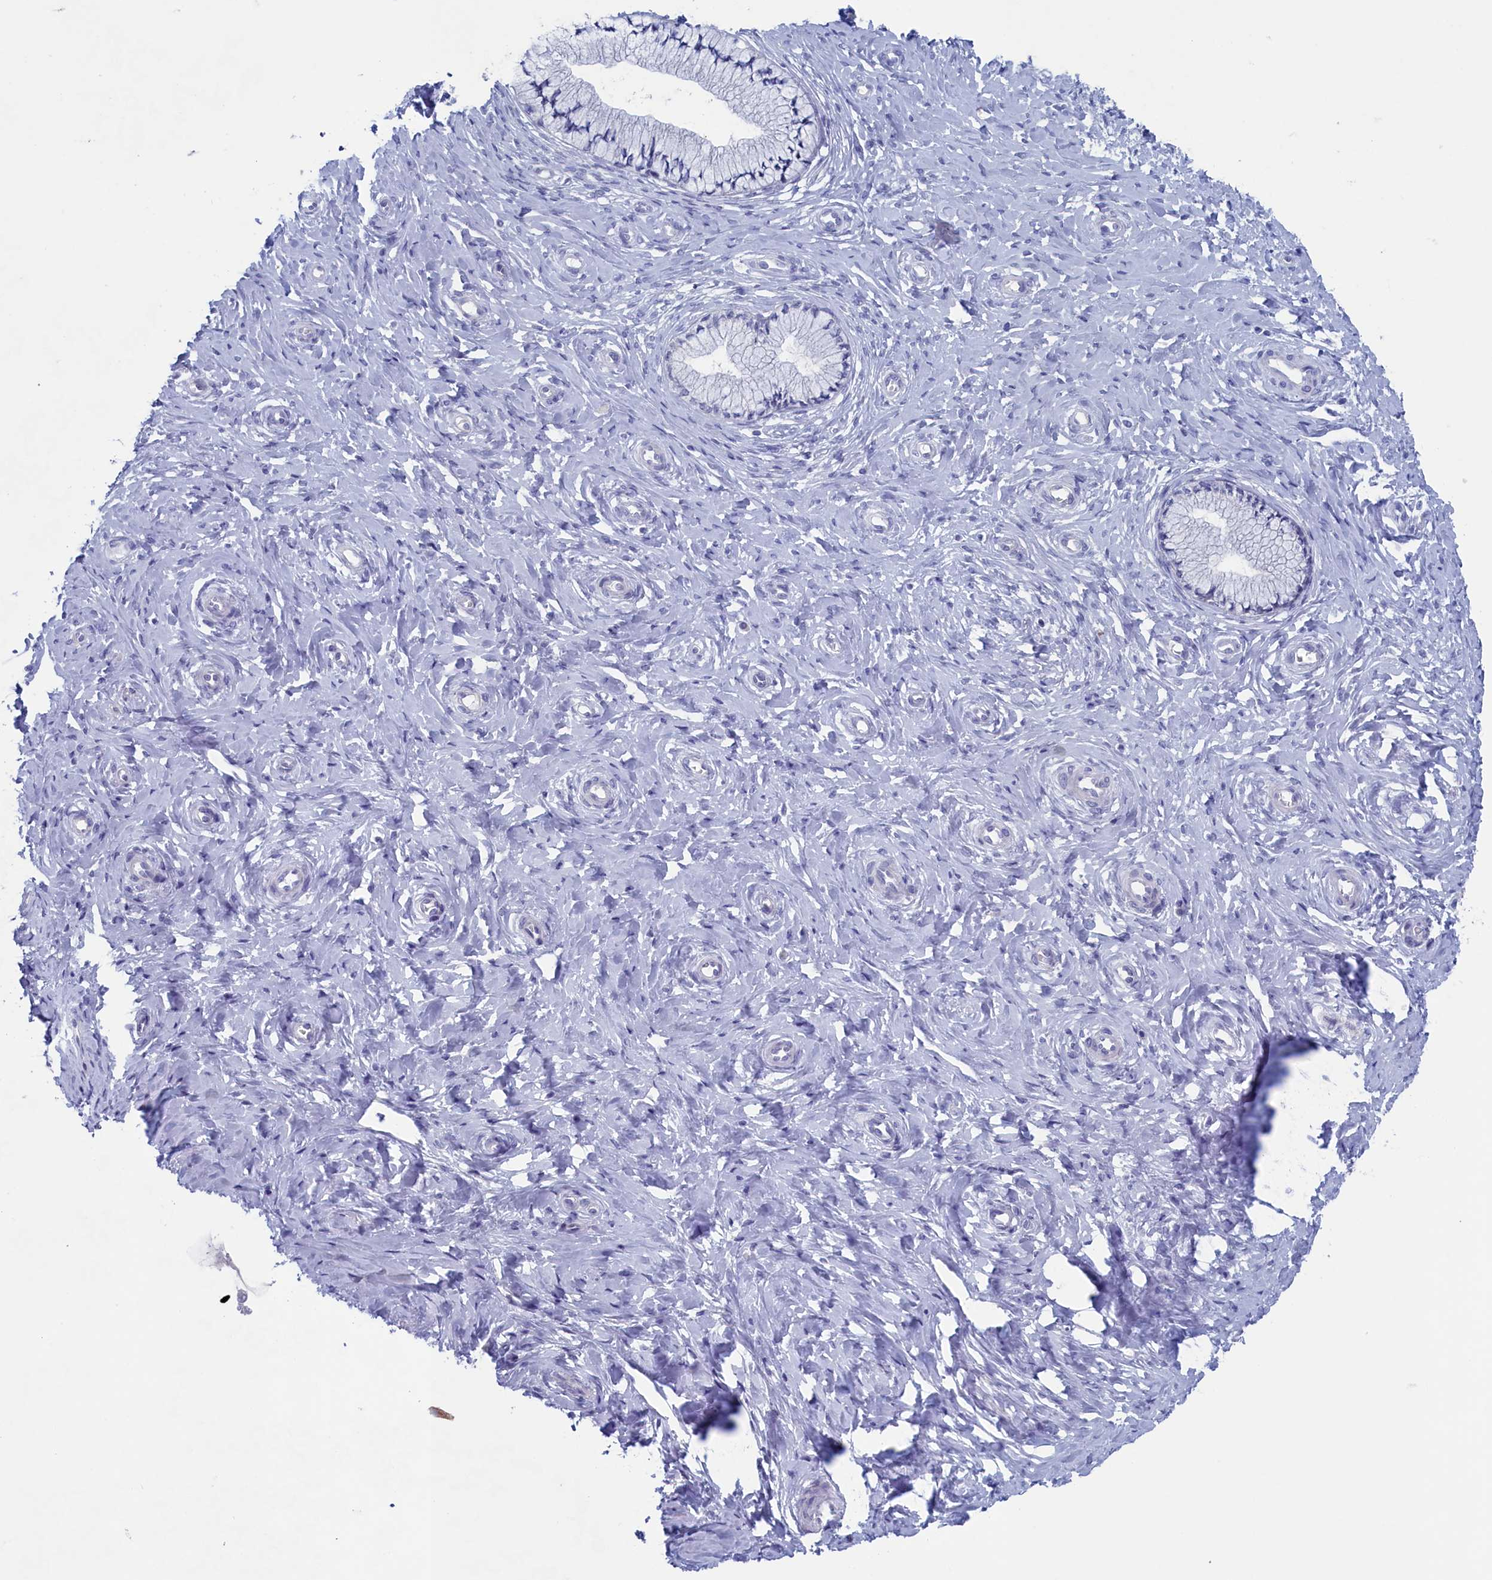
{"staining": {"intensity": "negative", "quantity": "none", "location": "none"}, "tissue": "cervix", "cell_type": "Glandular cells", "image_type": "normal", "snomed": [{"axis": "morphology", "description": "Normal tissue, NOS"}, {"axis": "topography", "description": "Cervix"}], "caption": "Glandular cells show no significant positivity in benign cervix. (Stains: DAB IHC with hematoxylin counter stain, Microscopy: brightfield microscopy at high magnification).", "gene": "WDR76", "patient": {"sex": "female", "age": 36}}